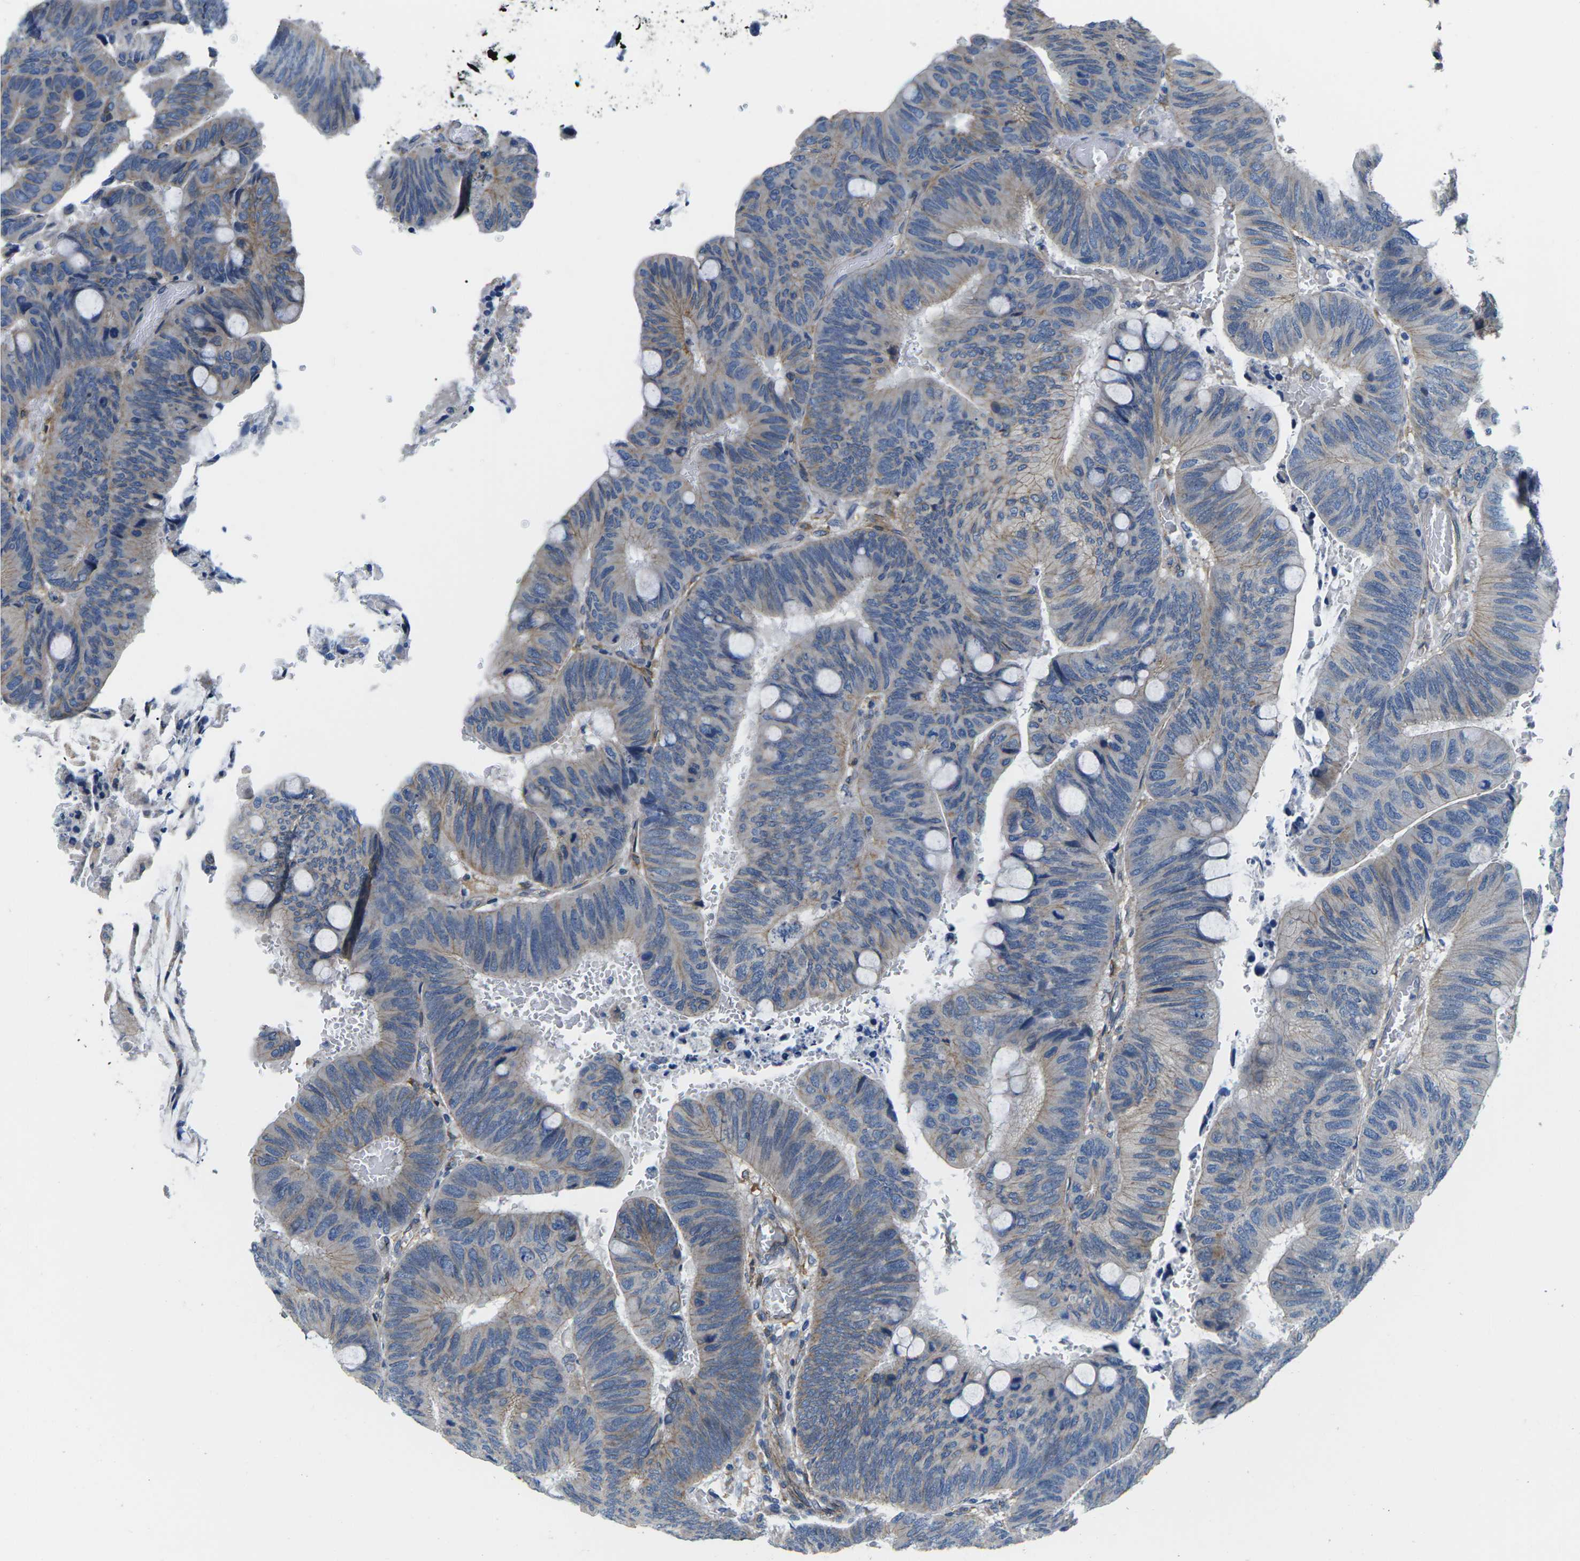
{"staining": {"intensity": "moderate", "quantity": "<25%", "location": "cytoplasmic/membranous"}, "tissue": "colorectal cancer", "cell_type": "Tumor cells", "image_type": "cancer", "snomed": [{"axis": "morphology", "description": "Normal tissue, NOS"}, {"axis": "morphology", "description": "Adenocarcinoma, NOS"}, {"axis": "topography", "description": "Rectum"}], "caption": "Immunohistochemistry micrograph of neoplastic tissue: human colorectal adenocarcinoma stained using IHC demonstrates low levels of moderate protein expression localized specifically in the cytoplasmic/membranous of tumor cells, appearing as a cytoplasmic/membranous brown color.", "gene": "CTNND1", "patient": {"sex": "male", "age": 92}}